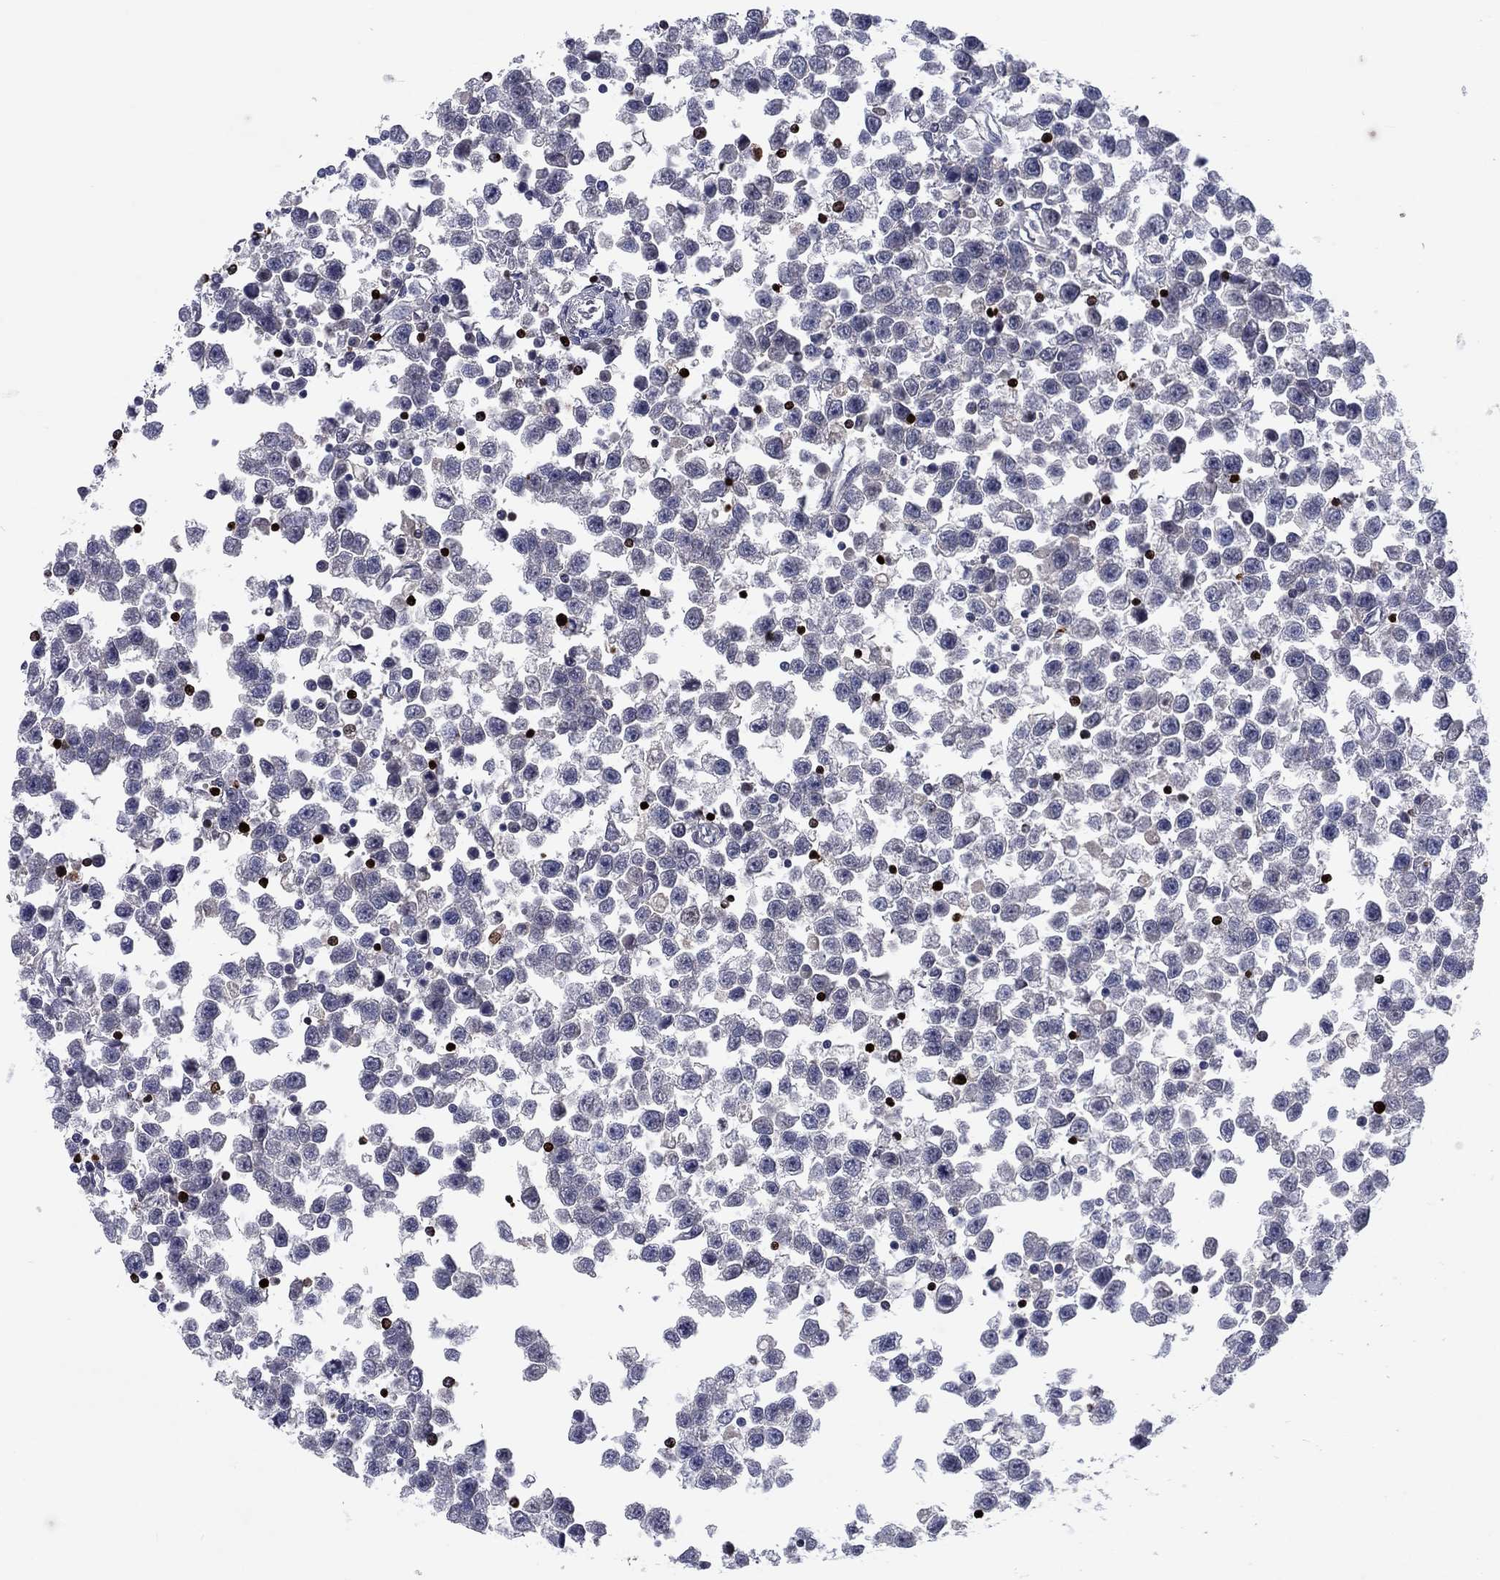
{"staining": {"intensity": "negative", "quantity": "none", "location": "none"}, "tissue": "testis cancer", "cell_type": "Tumor cells", "image_type": "cancer", "snomed": [{"axis": "morphology", "description": "Seminoma, NOS"}, {"axis": "topography", "description": "Testis"}], "caption": "The image displays no staining of tumor cells in testis cancer.", "gene": "GZMA", "patient": {"sex": "male", "age": 34}}